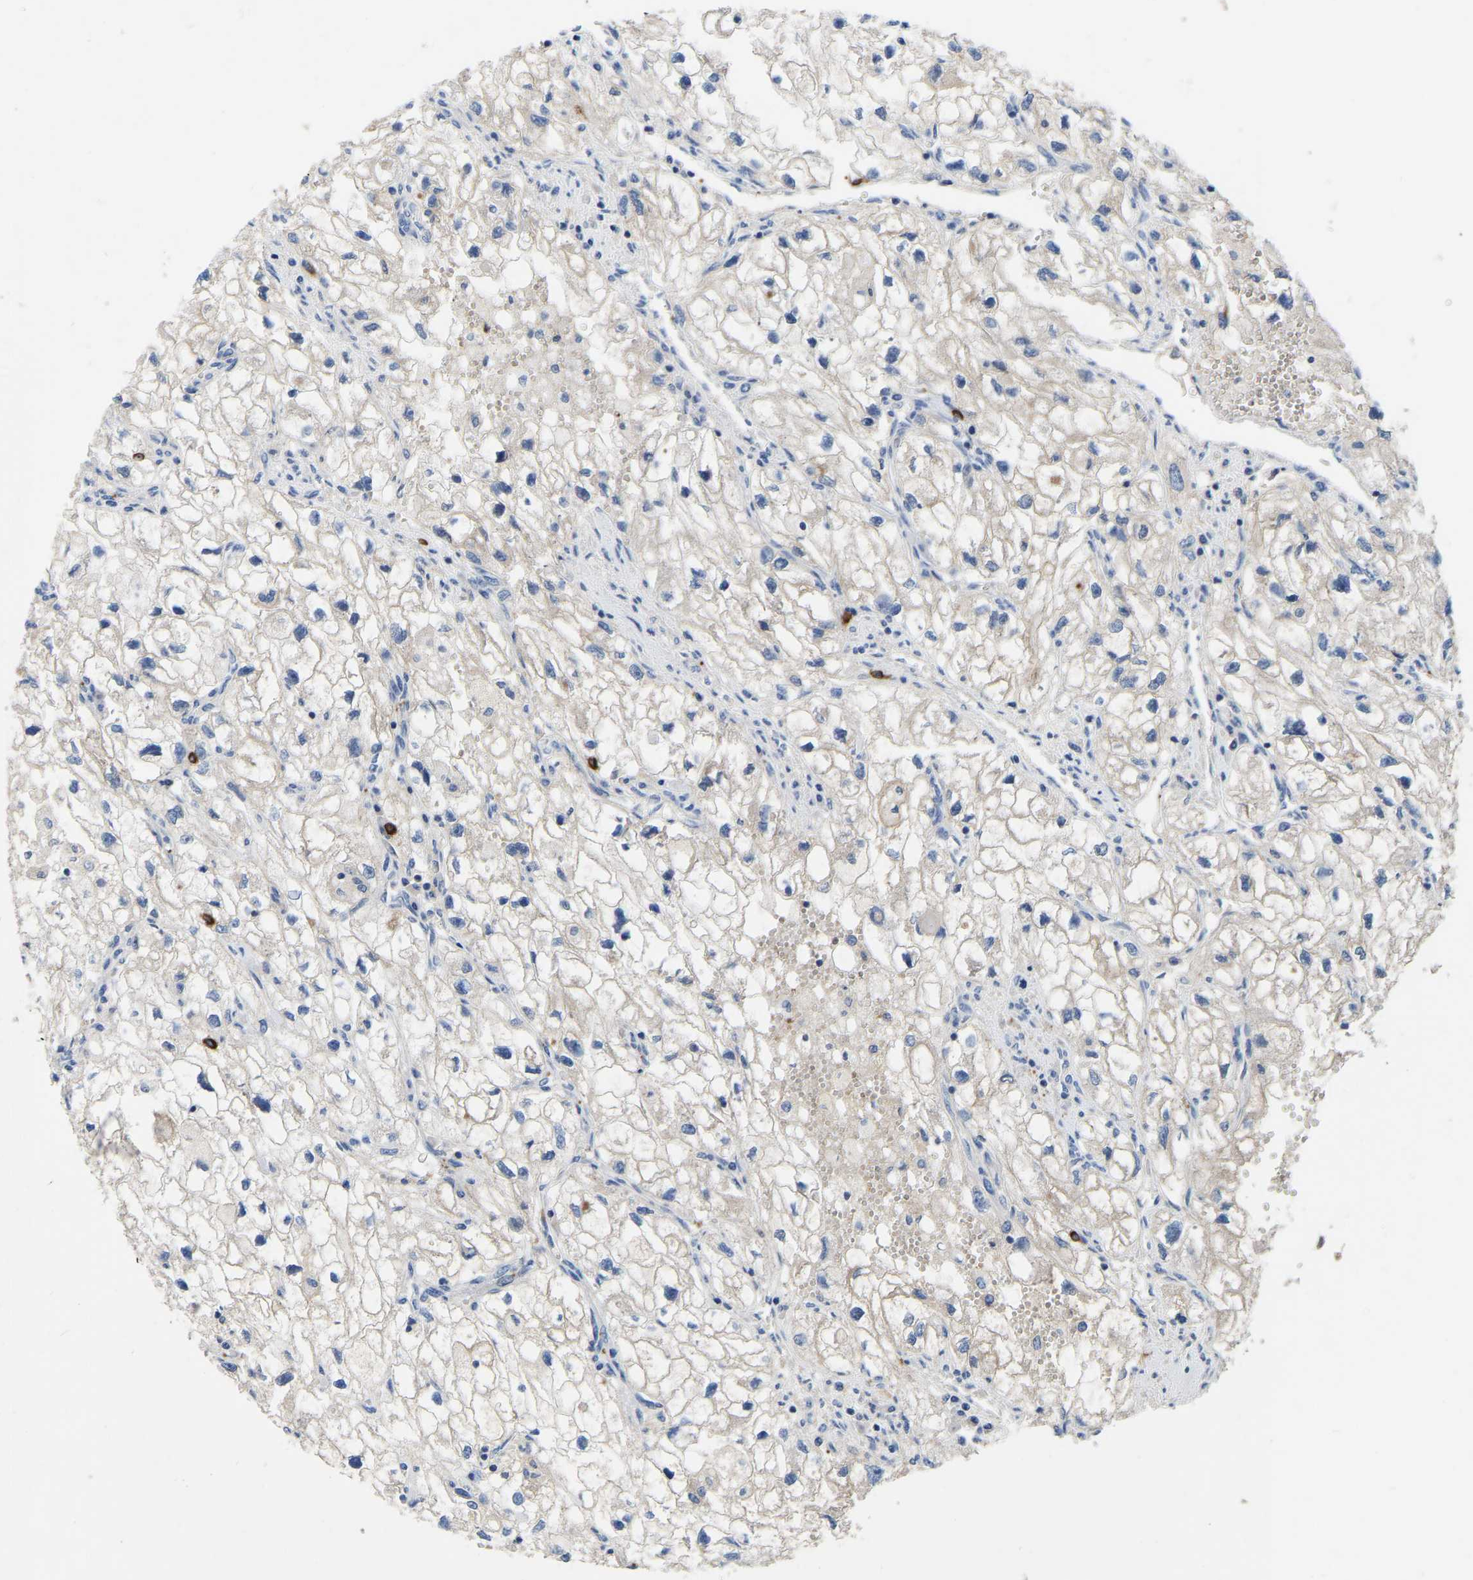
{"staining": {"intensity": "negative", "quantity": "none", "location": "none"}, "tissue": "renal cancer", "cell_type": "Tumor cells", "image_type": "cancer", "snomed": [{"axis": "morphology", "description": "Adenocarcinoma, NOS"}, {"axis": "topography", "description": "Kidney"}], "caption": "Immunohistochemistry of adenocarcinoma (renal) reveals no positivity in tumor cells.", "gene": "RAB27B", "patient": {"sex": "female", "age": 70}}